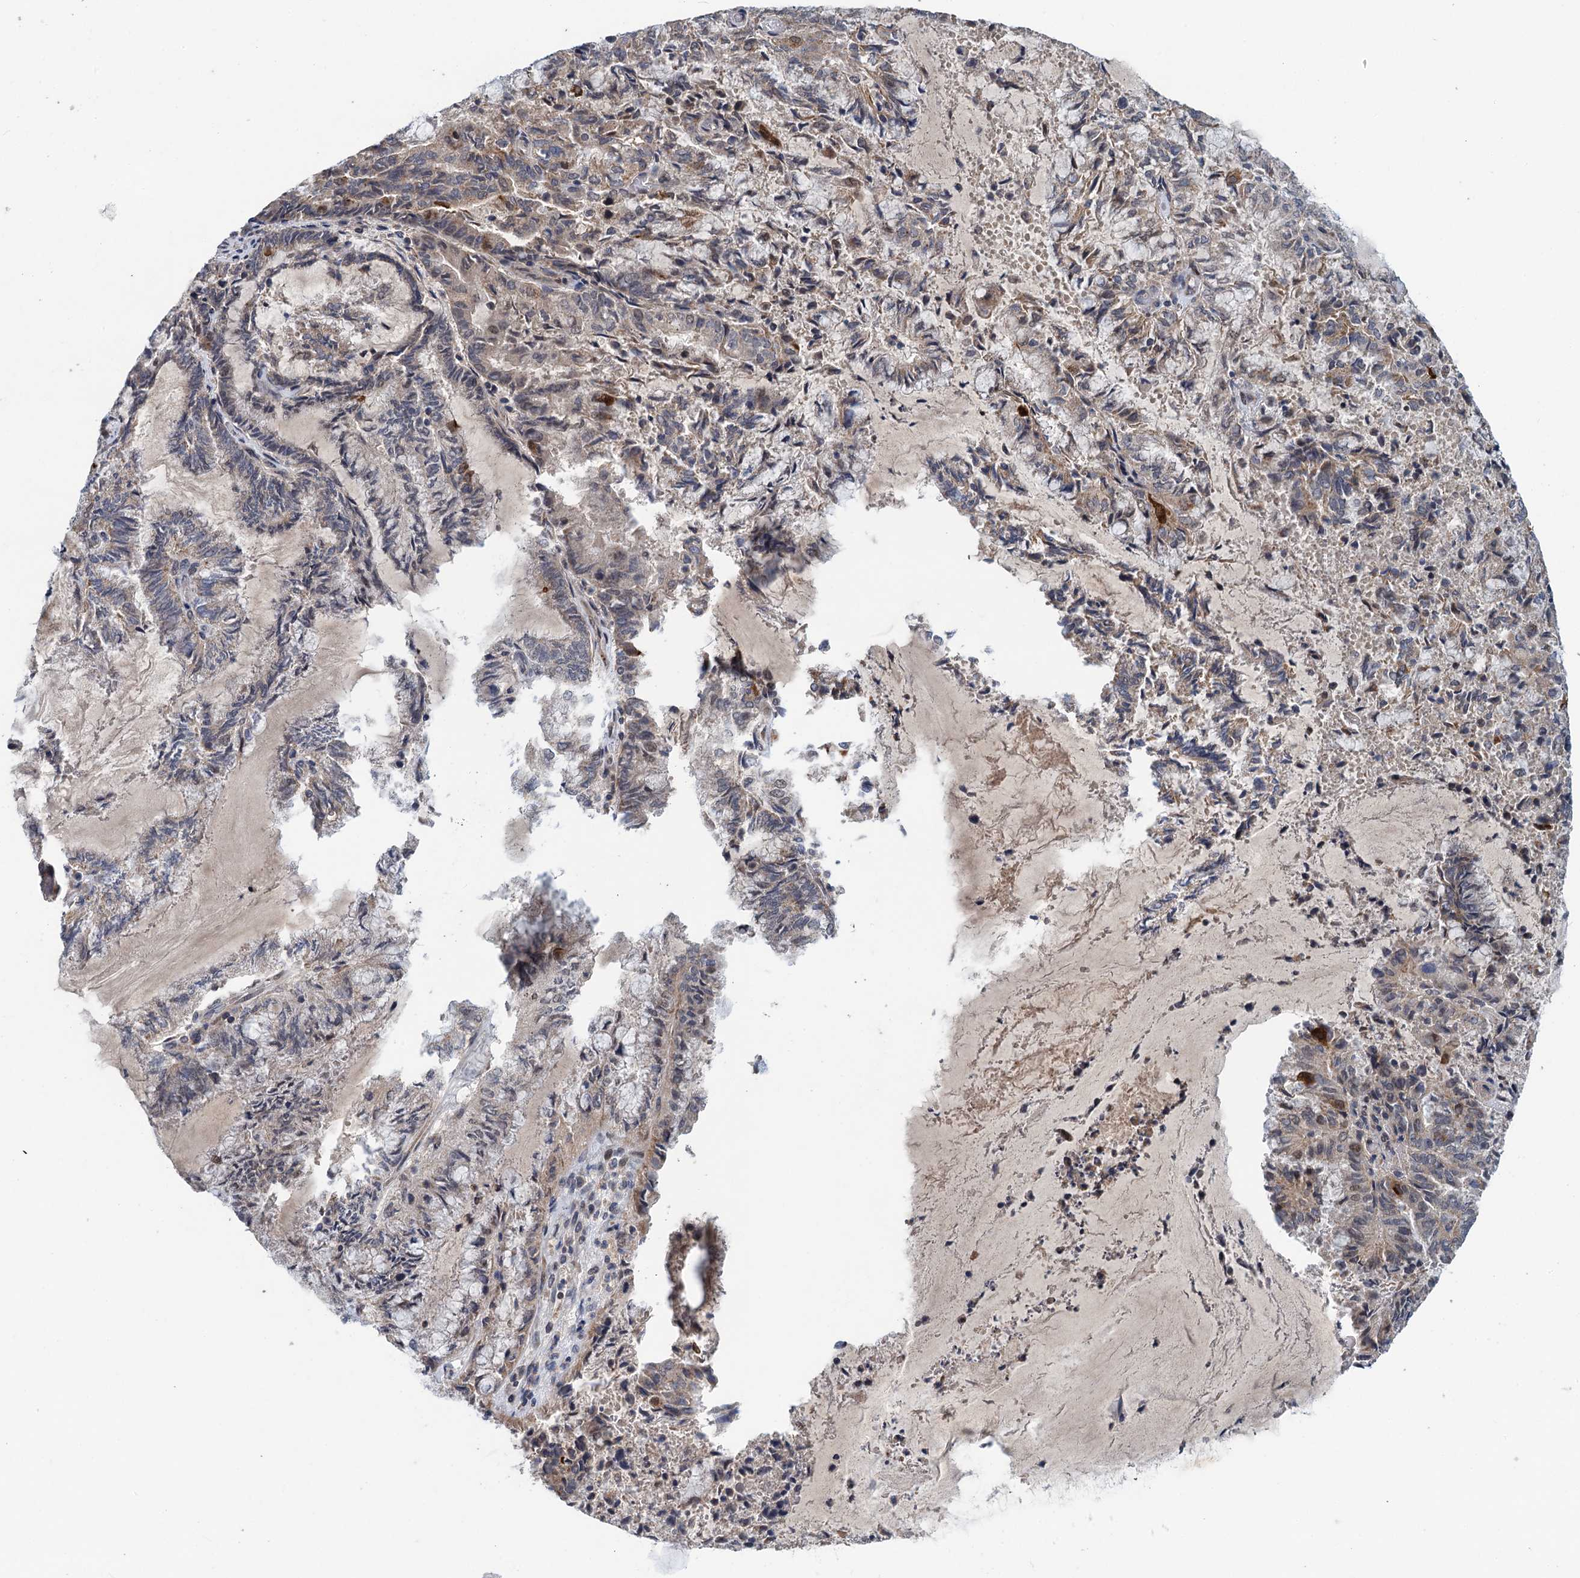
{"staining": {"intensity": "negative", "quantity": "none", "location": "none"}, "tissue": "endometrial cancer", "cell_type": "Tumor cells", "image_type": "cancer", "snomed": [{"axis": "morphology", "description": "Adenocarcinoma, NOS"}, {"axis": "topography", "description": "Endometrium"}], "caption": "Endometrial cancer (adenocarcinoma) stained for a protein using immunohistochemistry (IHC) displays no staining tumor cells.", "gene": "MDM1", "patient": {"sex": "female", "age": 80}}